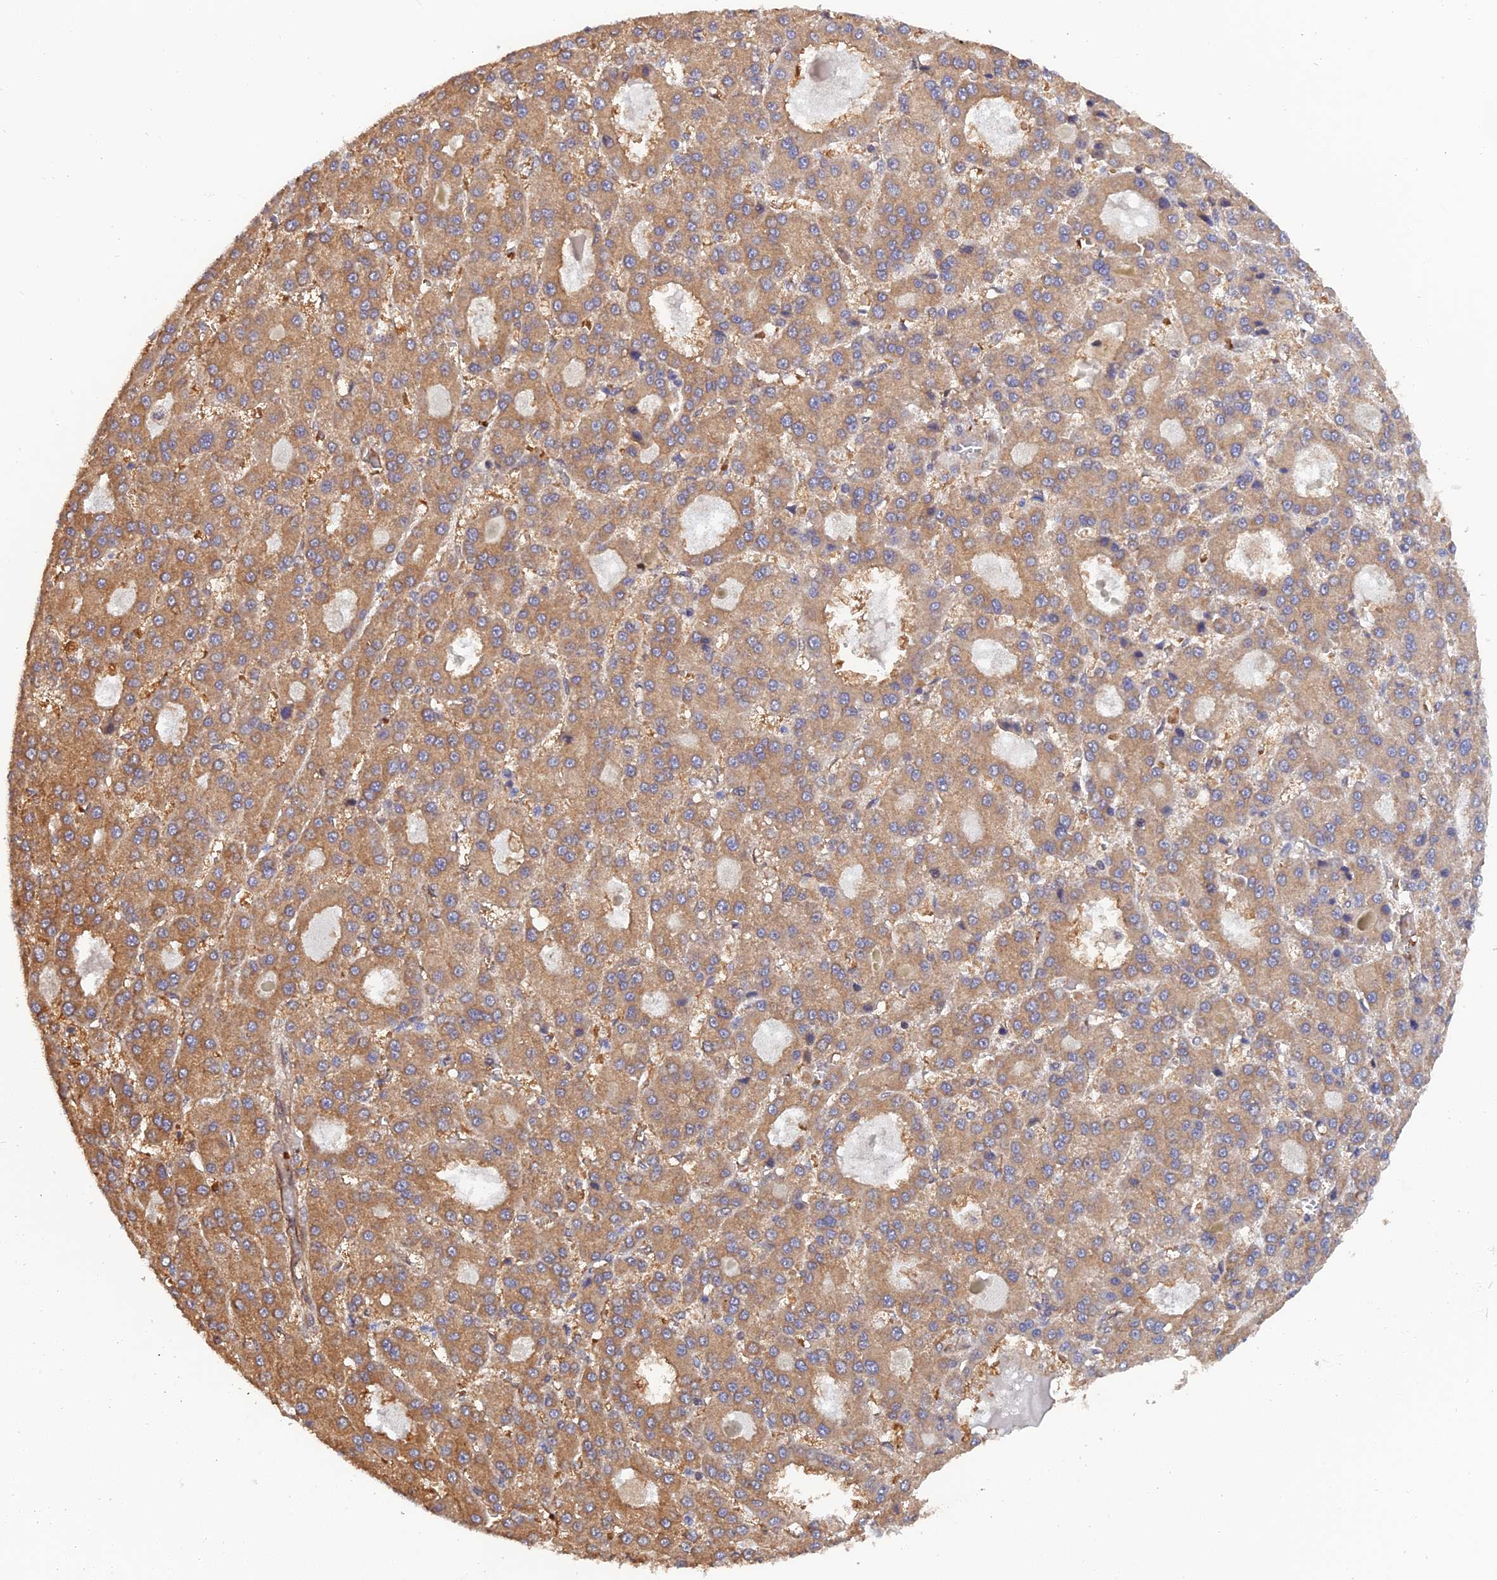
{"staining": {"intensity": "moderate", "quantity": ">75%", "location": "cytoplasmic/membranous"}, "tissue": "liver cancer", "cell_type": "Tumor cells", "image_type": "cancer", "snomed": [{"axis": "morphology", "description": "Carcinoma, Hepatocellular, NOS"}, {"axis": "topography", "description": "Liver"}], "caption": "Human liver cancer (hepatocellular carcinoma) stained with a protein marker demonstrates moderate staining in tumor cells.", "gene": "ARL2BP", "patient": {"sex": "male", "age": 70}}